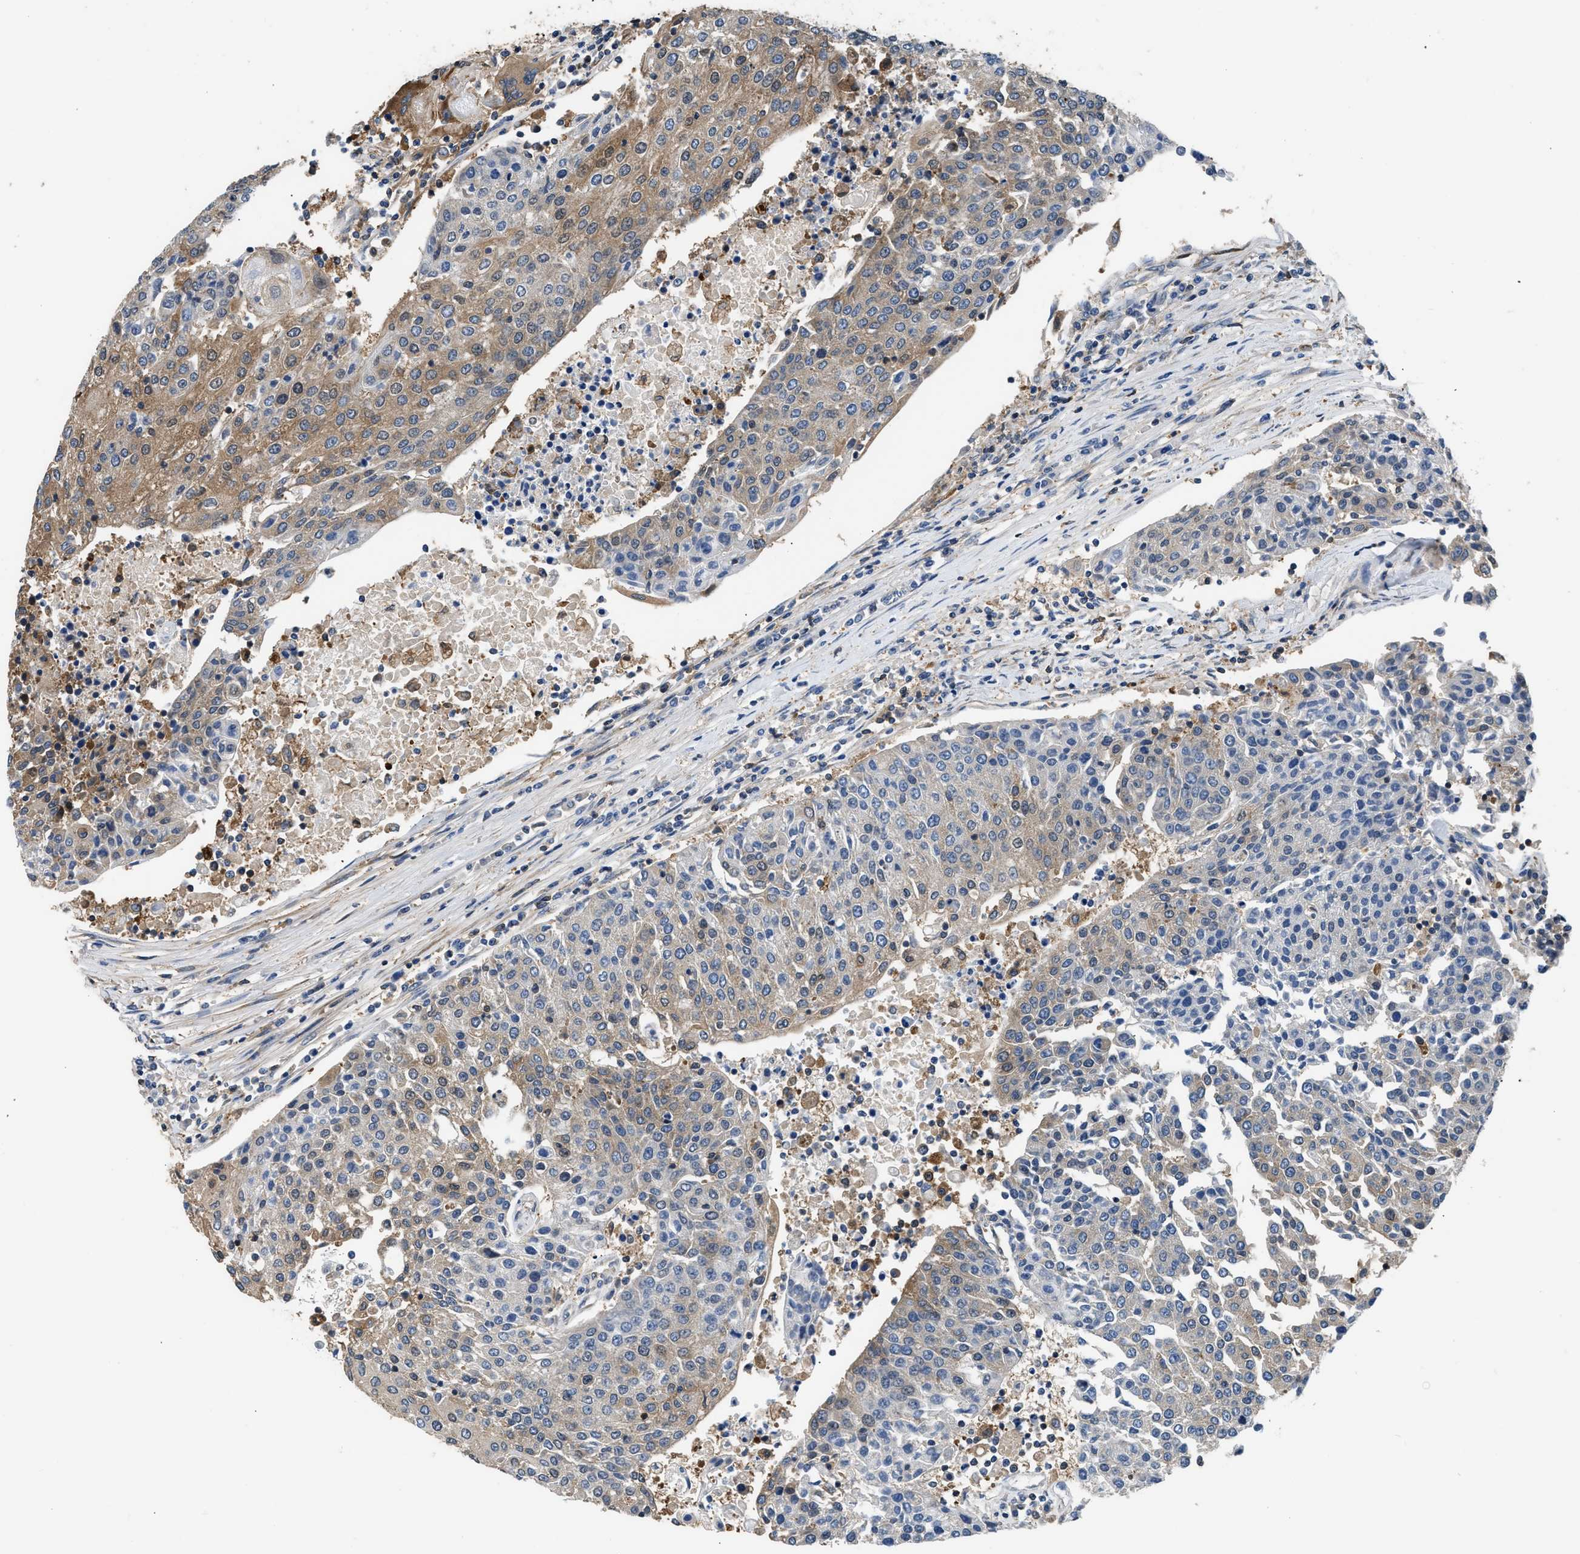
{"staining": {"intensity": "weak", "quantity": "25%-75%", "location": "cytoplasmic/membranous"}, "tissue": "urothelial cancer", "cell_type": "Tumor cells", "image_type": "cancer", "snomed": [{"axis": "morphology", "description": "Urothelial carcinoma, High grade"}, {"axis": "topography", "description": "Urinary bladder"}], "caption": "IHC of high-grade urothelial carcinoma reveals low levels of weak cytoplasmic/membranous staining in about 25%-75% of tumor cells.", "gene": "PKM", "patient": {"sex": "female", "age": 85}}